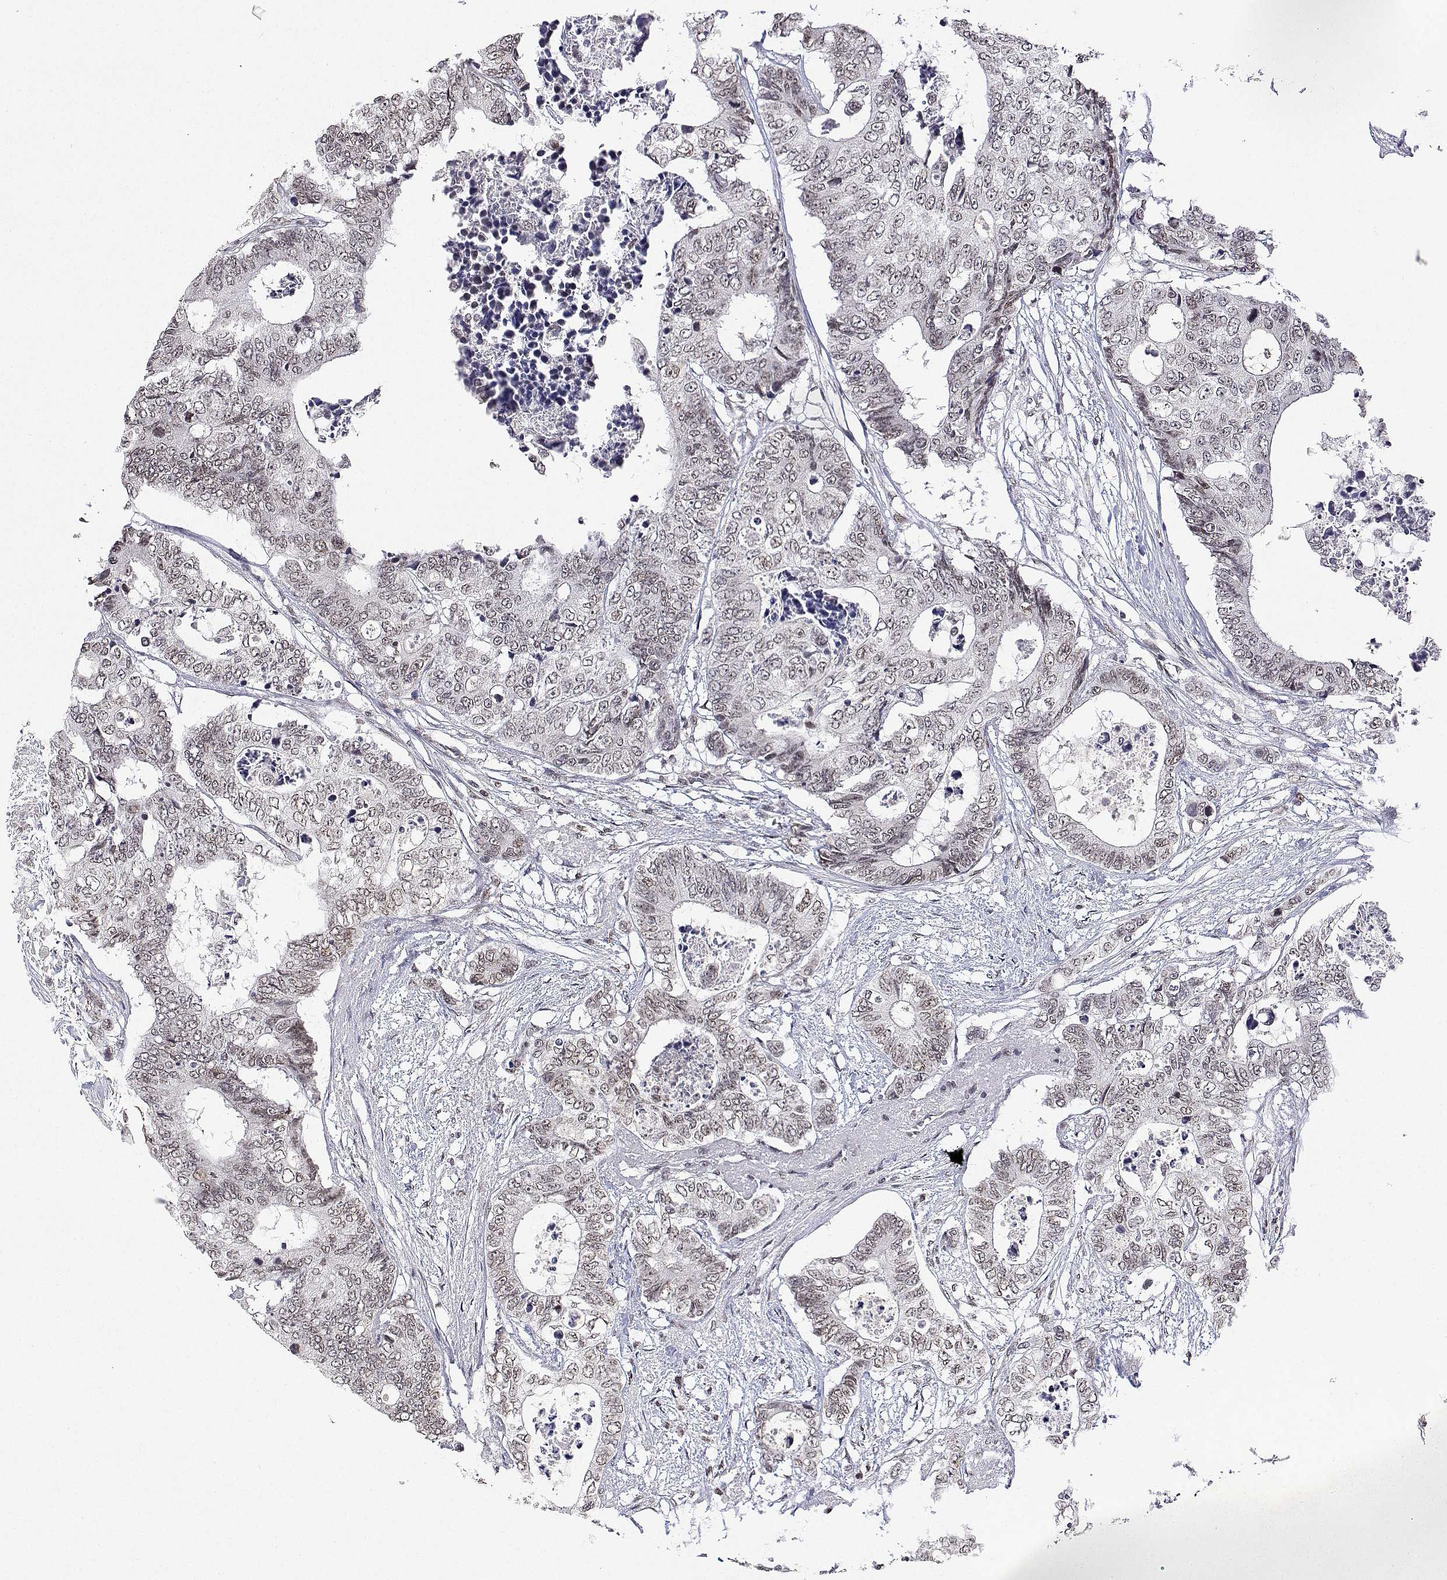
{"staining": {"intensity": "weak", "quantity": ">75%", "location": "nuclear"}, "tissue": "colorectal cancer", "cell_type": "Tumor cells", "image_type": "cancer", "snomed": [{"axis": "morphology", "description": "Adenocarcinoma, NOS"}, {"axis": "topography", "description": "Colon"}], "caption": "Protein staining of colorectal adenocarcinoma tissue exhibits weak nuclear expression in approximately >75% of tumor cells. The staining was performed using DAB, with brown indicating positive protein expression. Nuclei are stained blue with hematoxylin.", "gene": "XPC", "patient": {"sex": "female", "age": 48}}